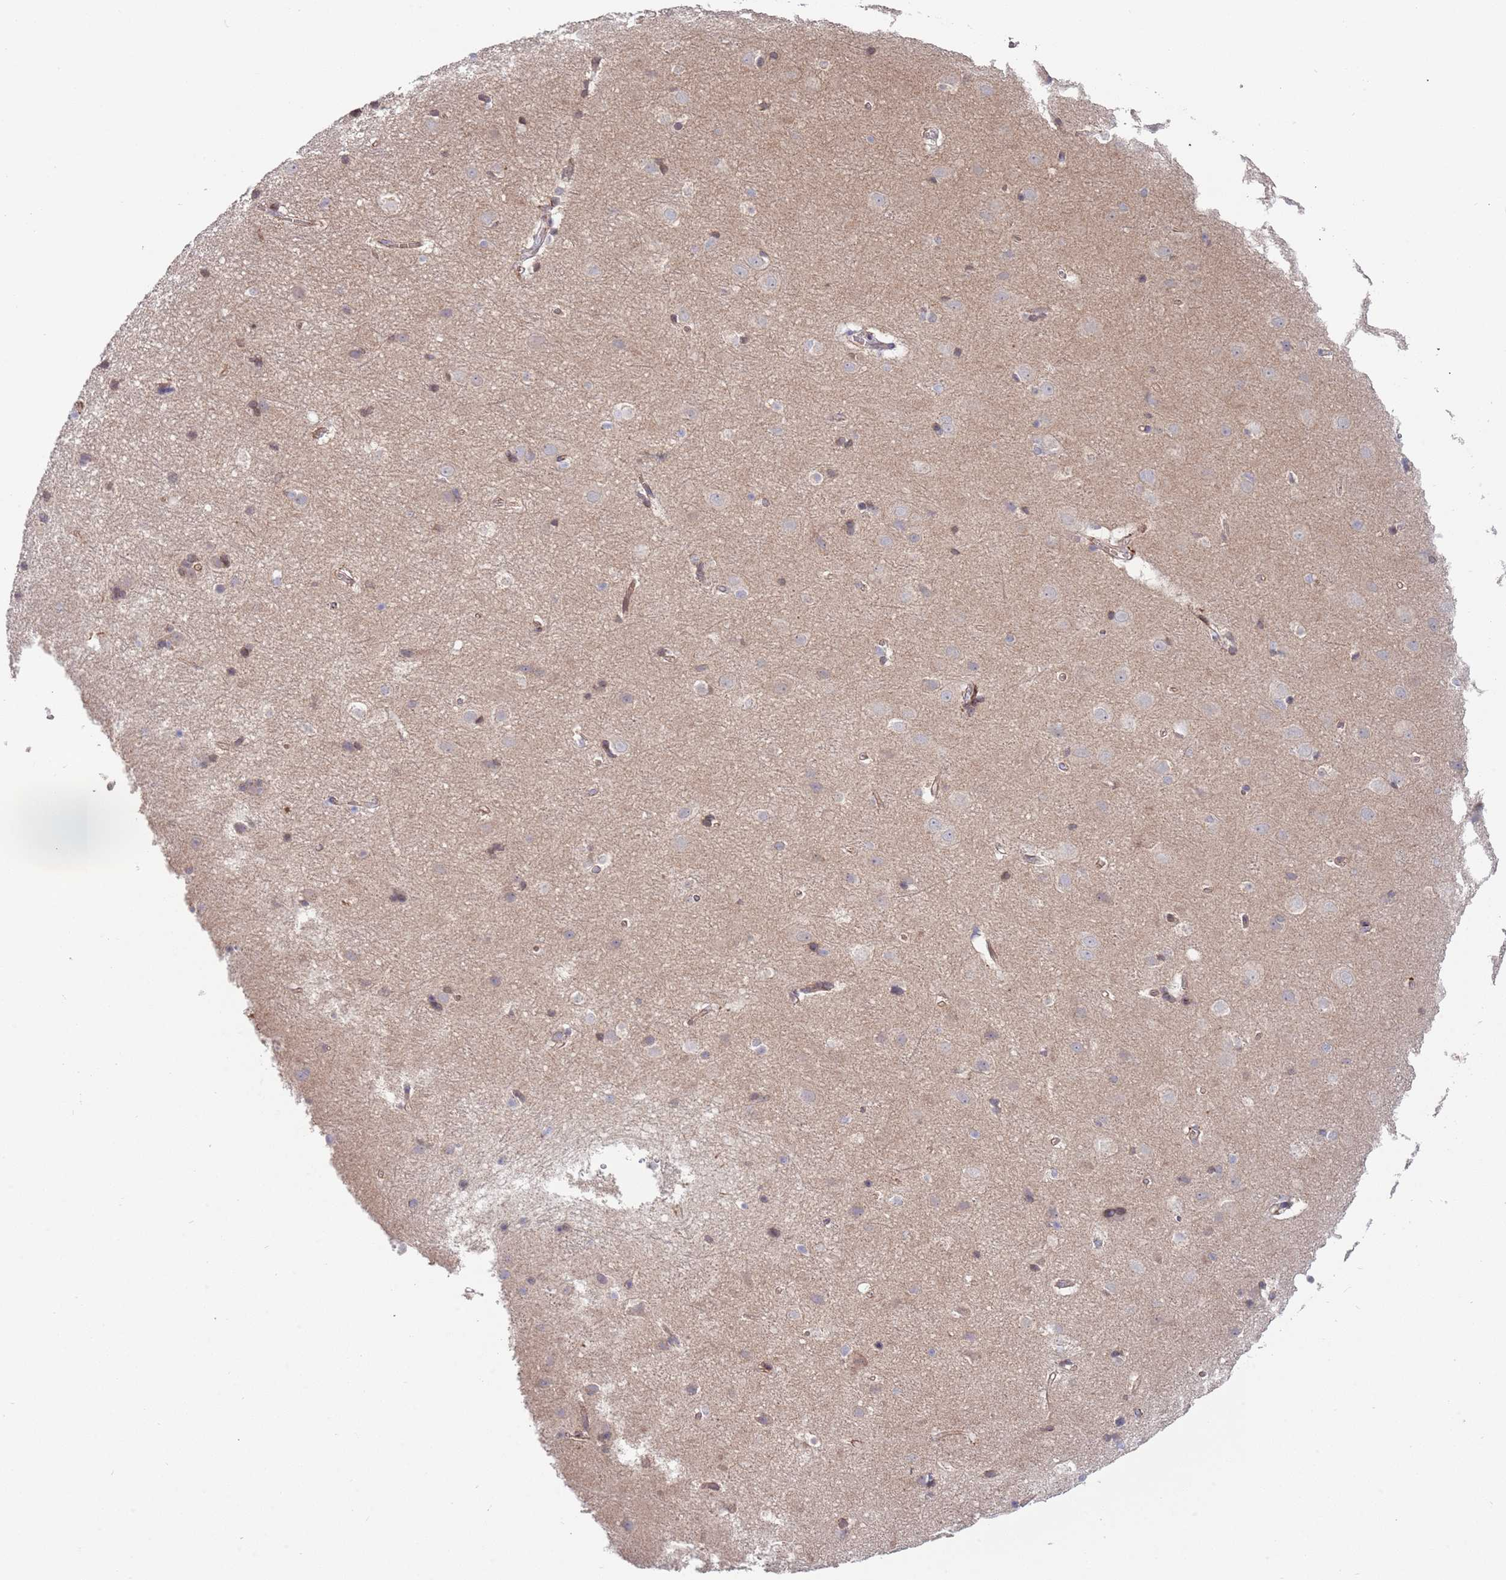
{"staining": {"intensity": "moderate", "quantity": "25%-75%", "location": "cytoplasmic/membranous"}, "tissue": "cerebral cortex", "cell_type": "Endothelial cells", "image_type": "normal", "snomed": [{"axis": "morphology", "description": "Normal tissue, NOS"}, {"axis": "topography", "description": "Cerebral cortex"}], "caption": "IHC image of unremarkable cerebral cortex: cerebral cortex stained using immunohistochemistry reveals medium levels of moderate protein expression localized specifically in the cytoplasmic/membranous of endothelial cells, appearing as a cytoplasmic/membranous brown color.", "gene": "ABCC10", "patient": {"sex": "male", "age": 54}}